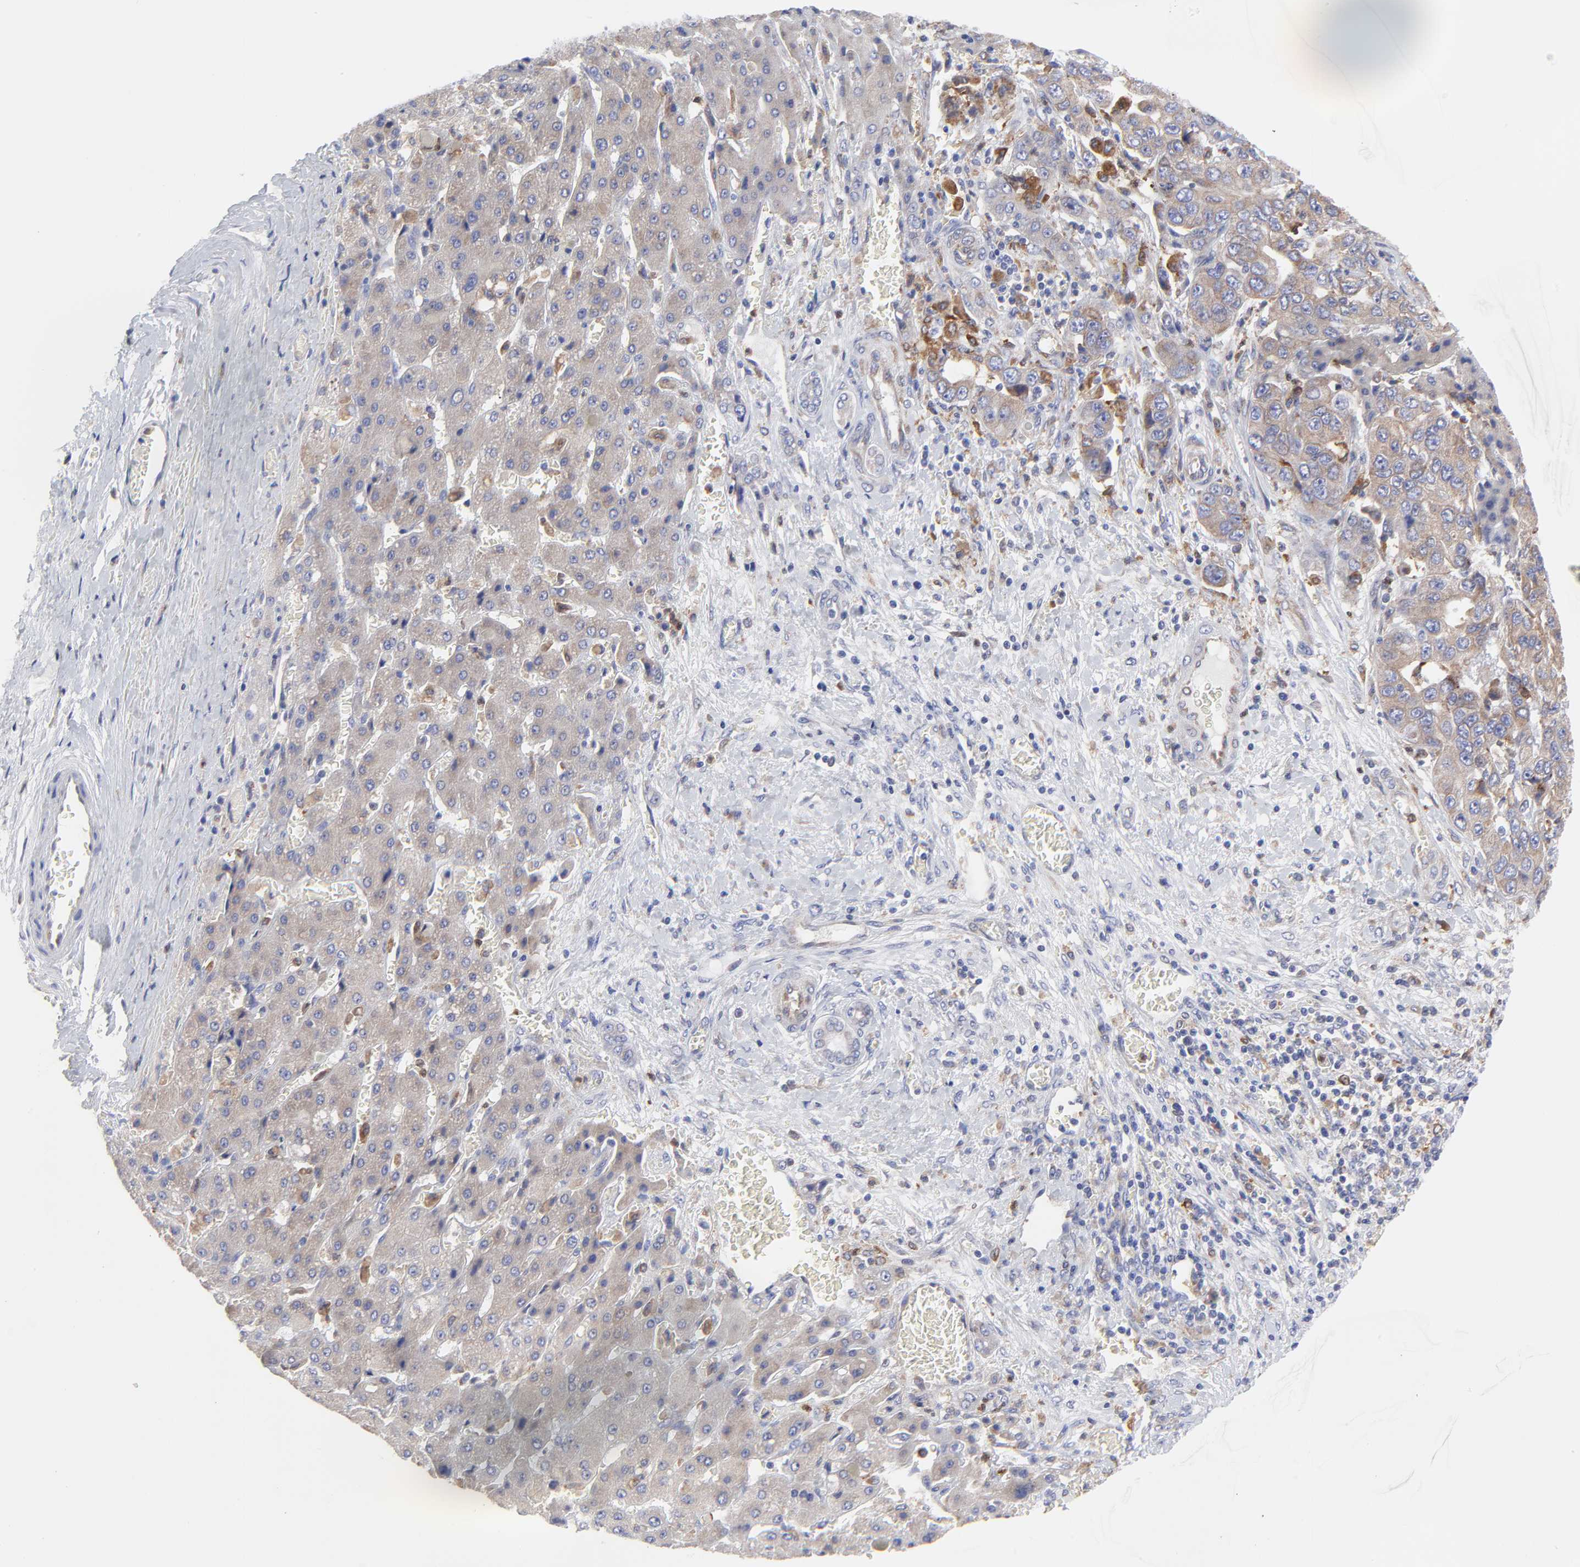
{"staining": {"intensity": "moderate", "quantity": ">75%", "location": "cytoplasmic/membranous"}, "tissue": "liver cancer", "cell_type": "Tumor cells", "image_type": "cancer", "snomed": [{"axis": "morphology", "description": "Cholangiocarcinoma"}, {"axis": "topography", "description": "Liver"}], "caption": "Immunohistochemistry (IHC) of human liver cancer reveals medium levels of moderate cytoplasmic/membranous expression in approximately >75% of tumor cells.", "gene": "MOSPD2", "patient": {"sex": "female", "age": 52}}